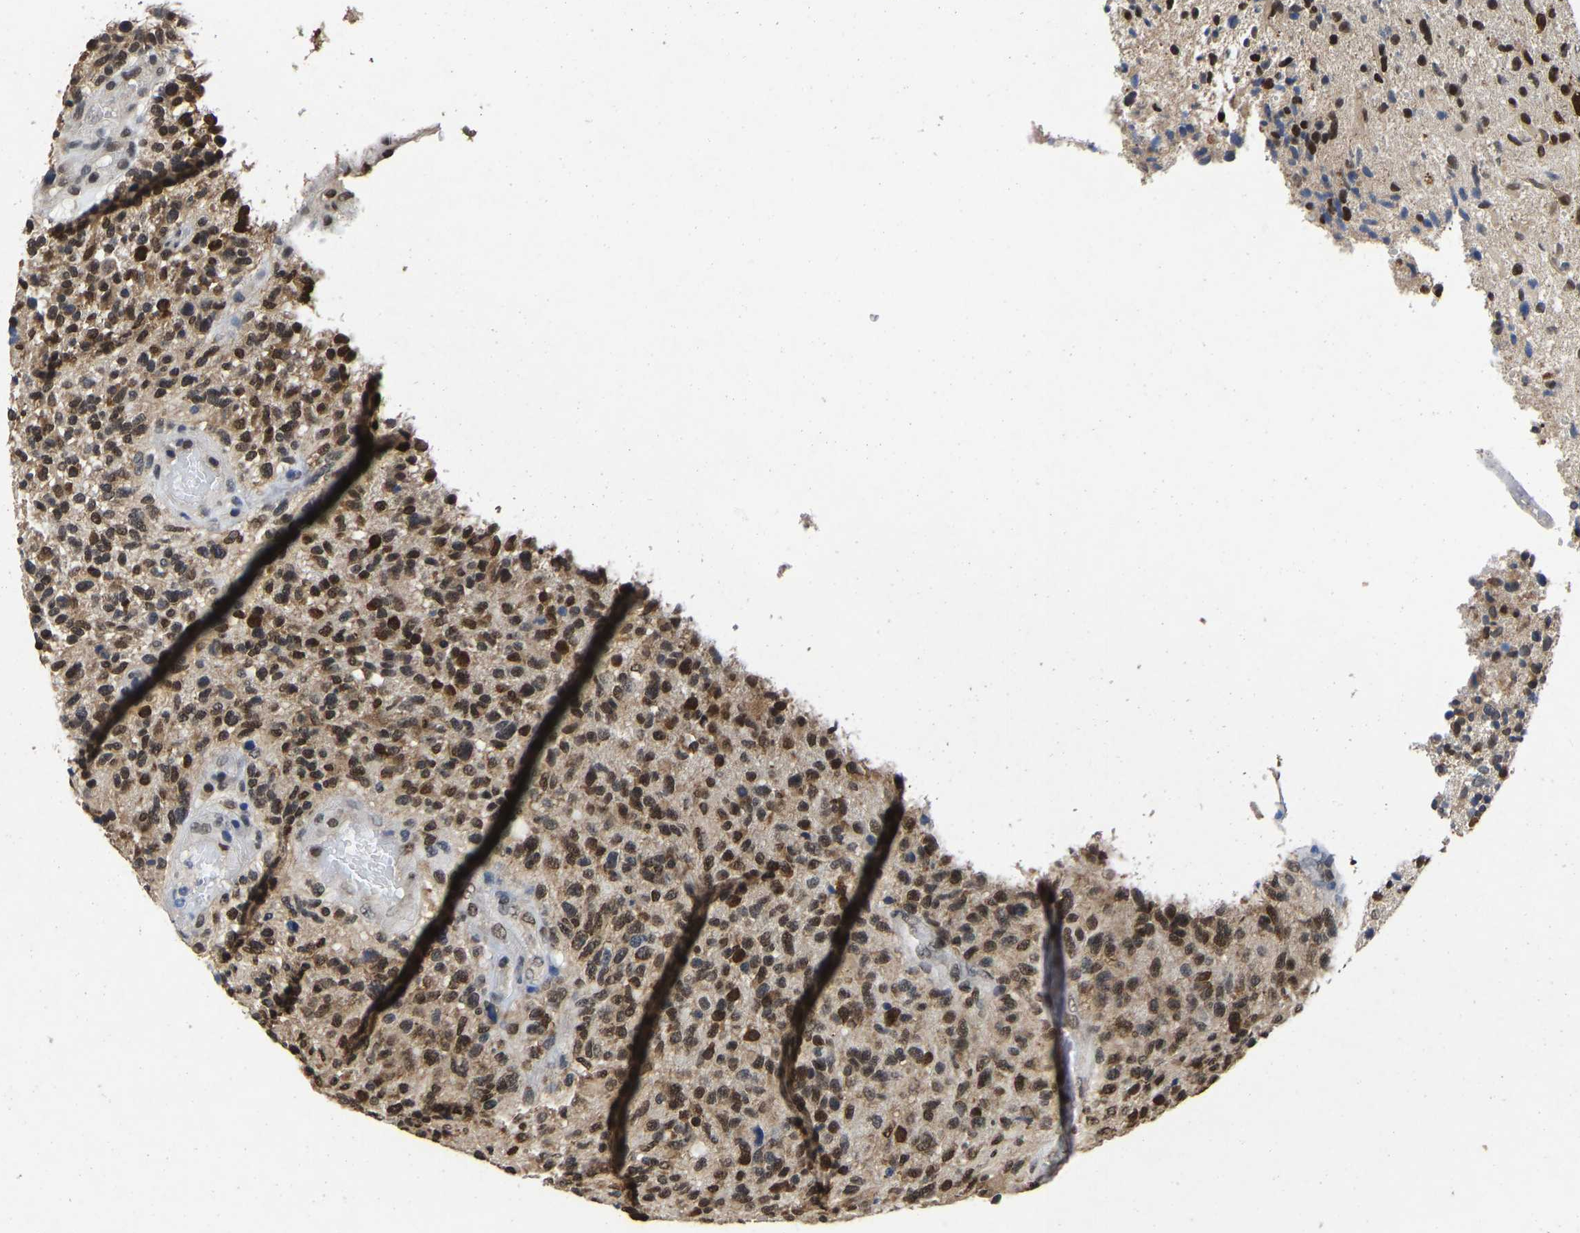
{"staining": {"intensity": "moderate", "quantity": ">75%", "location": "nuclear"}, "tissue": "glioma", "cell_type": "Tumor cells", "image_type": "cancer", "snomed": [{"axis": "morphology", "description": "Glioma, malignant, High grade"}, {"axis": "topography", "description": "Brain"}], "caption": "Immunohistochemistry (DAB) staining of glioma reveals moderate nuclear protein staining in approximately >75% of tumor cells.", "gene": "QKI", "patient": {"sex": "male", "age": 72}}